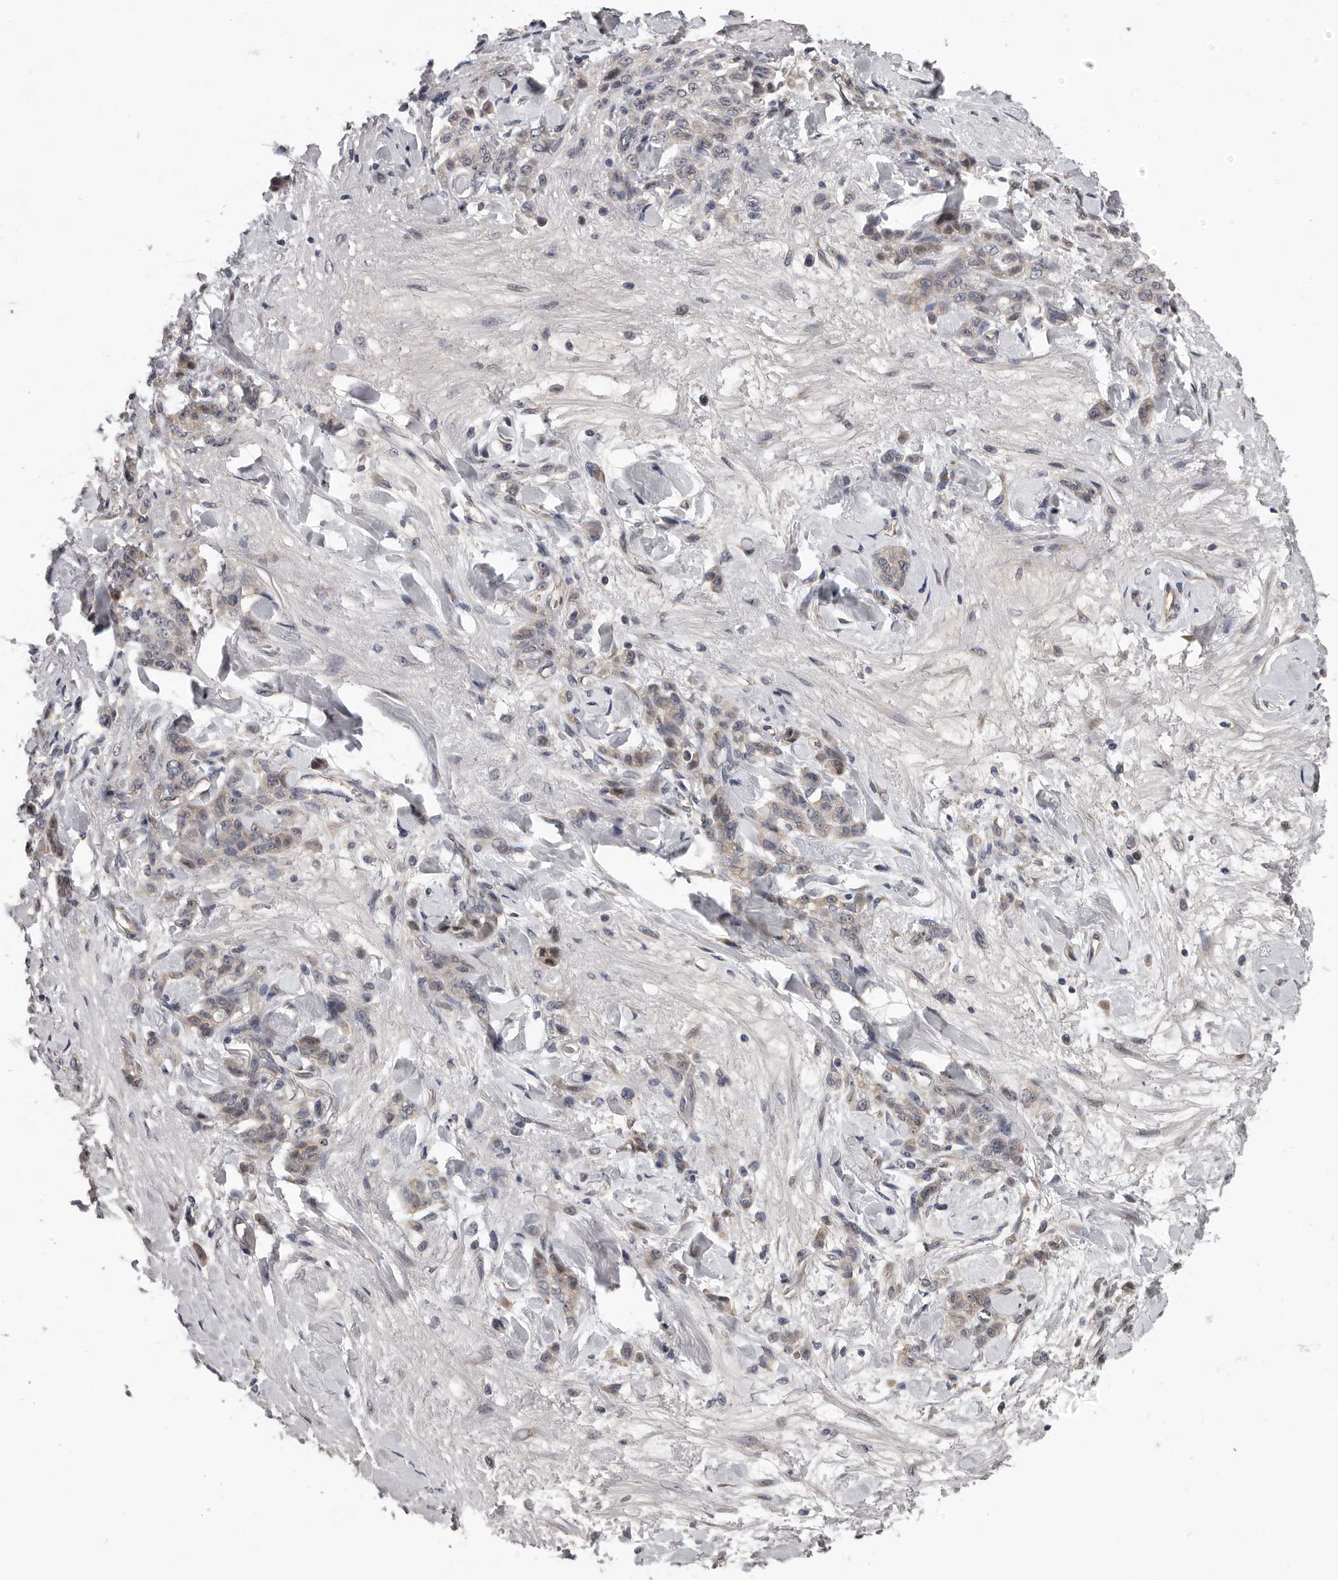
{"staining": {"intensity": "weak", "quantity": "25%-75%", "location": "cytoplasmic/membranous"}, "tissue": "stomach cancer", "cell_type": "Tumor cells", "image_type": "cancer", "snomed": [{"axis": "morphology", "description": "Normal tissue, NOS"}, {"axis": "morphology", "description": "Adenocarcinoma, NOS"}, {"axis": "topography", "description": "Stomach"}], "caption": "Adenocarcinoma (stomach) stained with a brown dye exhibits weak cytoplasmic/membranous positive expression in about 25%-75% of tumor cells.", "gene": "MED8", "patient": {"sex": "male", "age": 82}}